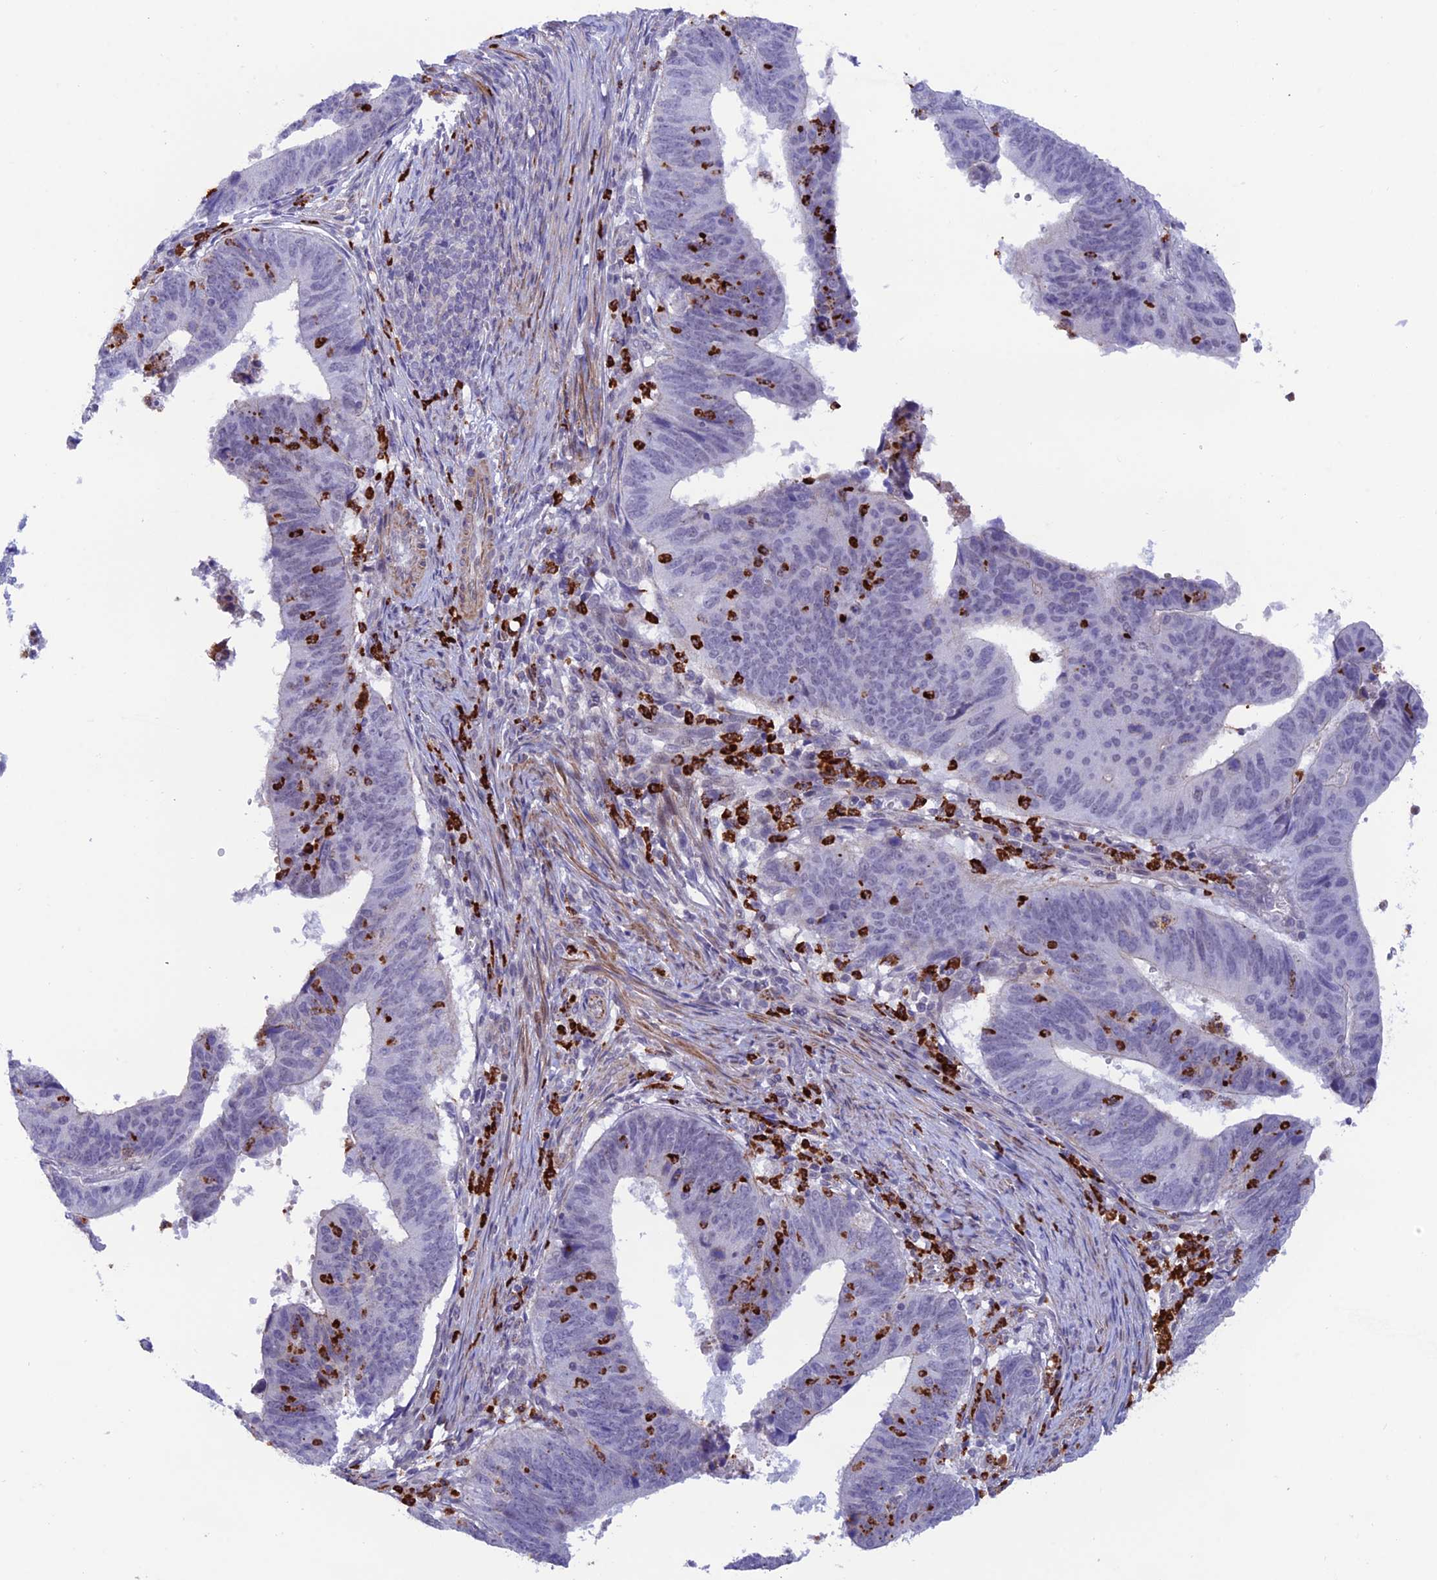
{"staining": {"intensity": "negative", "quantity": "none", "location": "none"}, "tissue": "stomach cancer", "cell_type": "Tumor cells", "image_type": "cancer", "snomed": [{"axis": "morphology", "description": "Adenocarcinoma, NOS"}, {"axis": "topography", "description": "Stomach"}], "caption": "An immunohistochemistry micrograph of stomach adenocarcinoma is shown. There is no staining in tumor cells of stomach adenocarcinoma. The staining is performed using DAB (3,3'-diaminobenzidine) brown chromogen with nuclei counter-stained in using hematoxylin.", "gene": "COL6A6", "patient": {"sex": "male", "age": 59}}